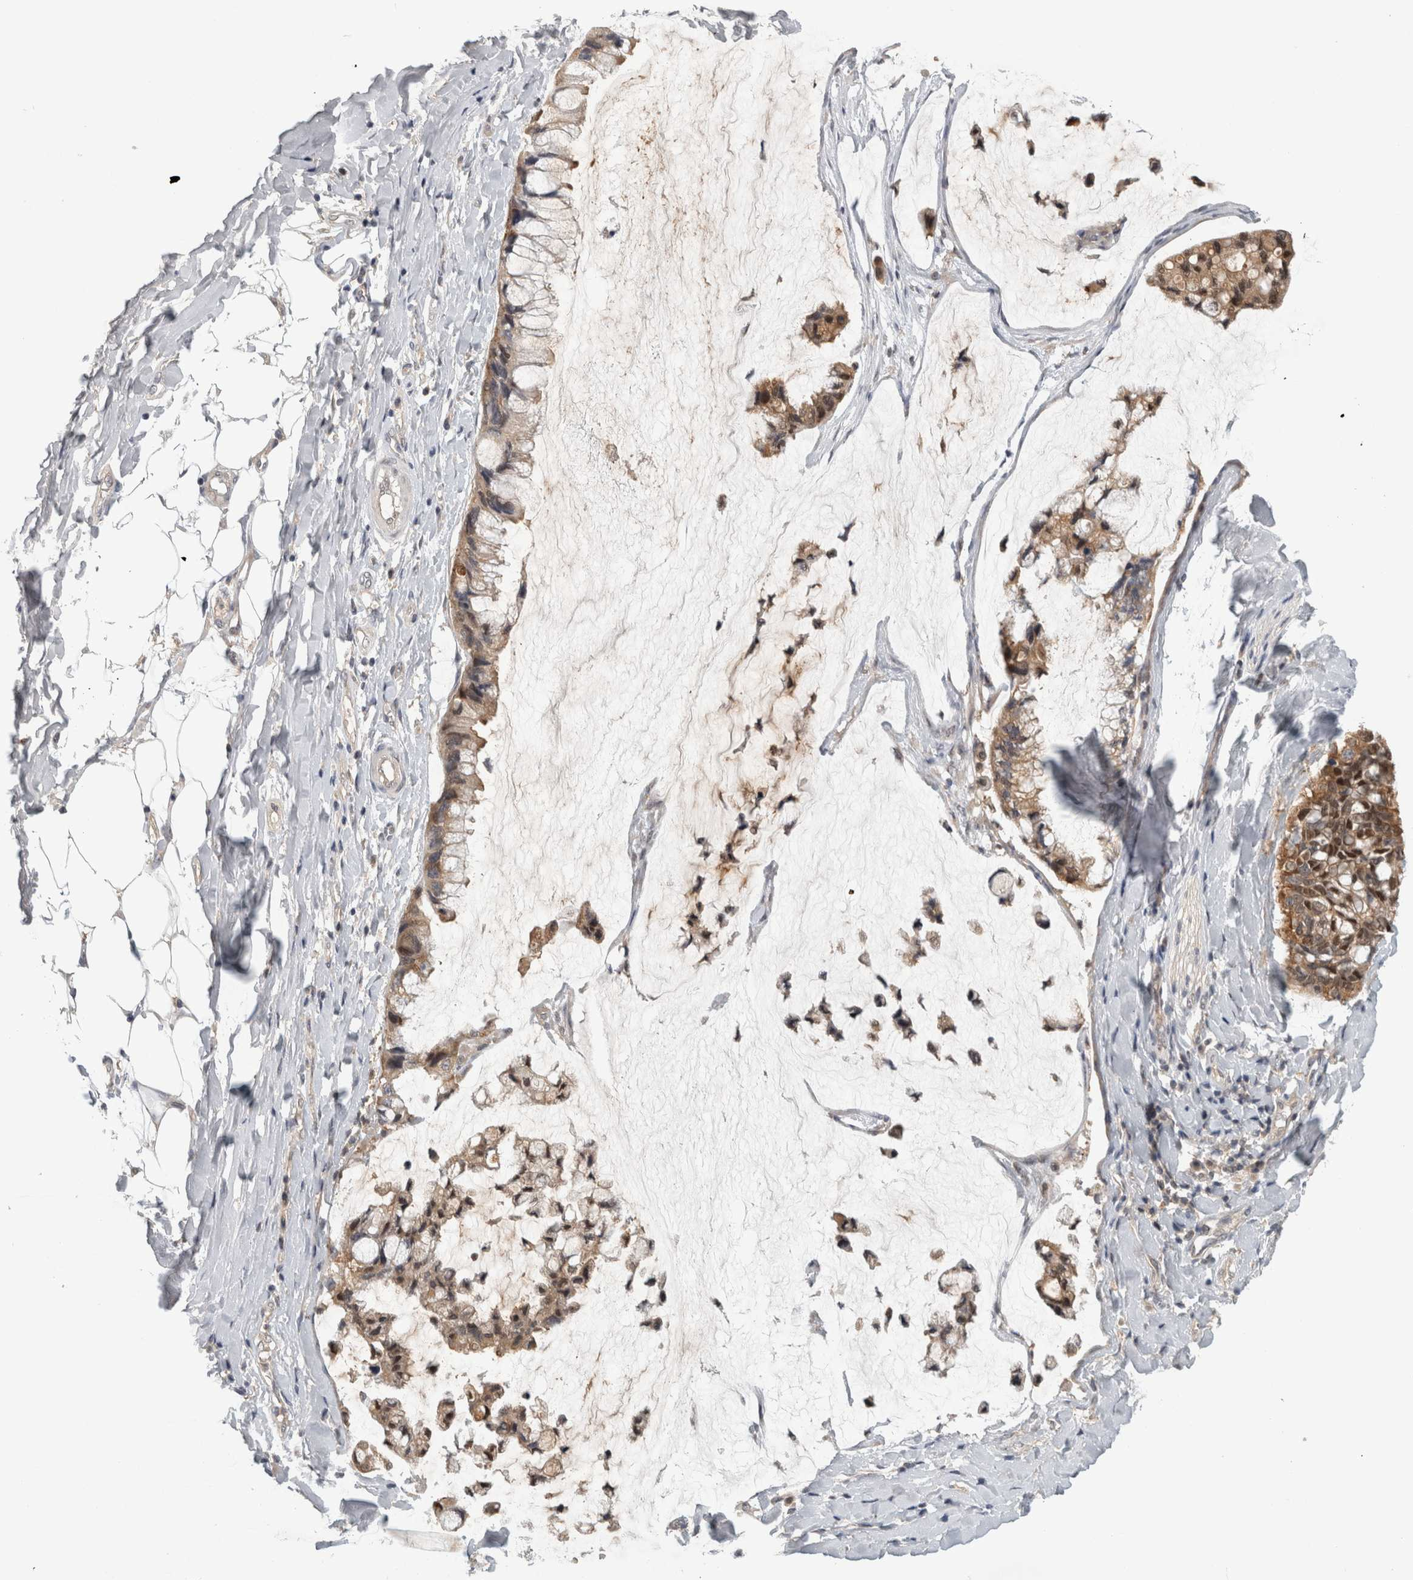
{"staining": {"intensity": "moderate", "quantity": ">75%", "location": "cytoplasmic/membranous,nuclear"}, "tissue": "ovarian cancer", "cell_type": "Tumor cells", "image_type": "cancer", "snomed": [{"axis": "morphology", "description": "Cystadenocarcinoma, mucinous, NOS"}, {"axis": "topography", "description": "Ovary"}], "caption": "Protein staining of ovarian mucinous cystadenocarcinoma tissue exhibits moderate cytoplasmic/membranous and nuclear staining in approximately >75% of tumor cells. (DAB (3,3'-diaminobenzidine) IHC with brightfield microscopy, high magnification).", "gene": "PIGP", "patient": {"sex": "female", "age": 39}}